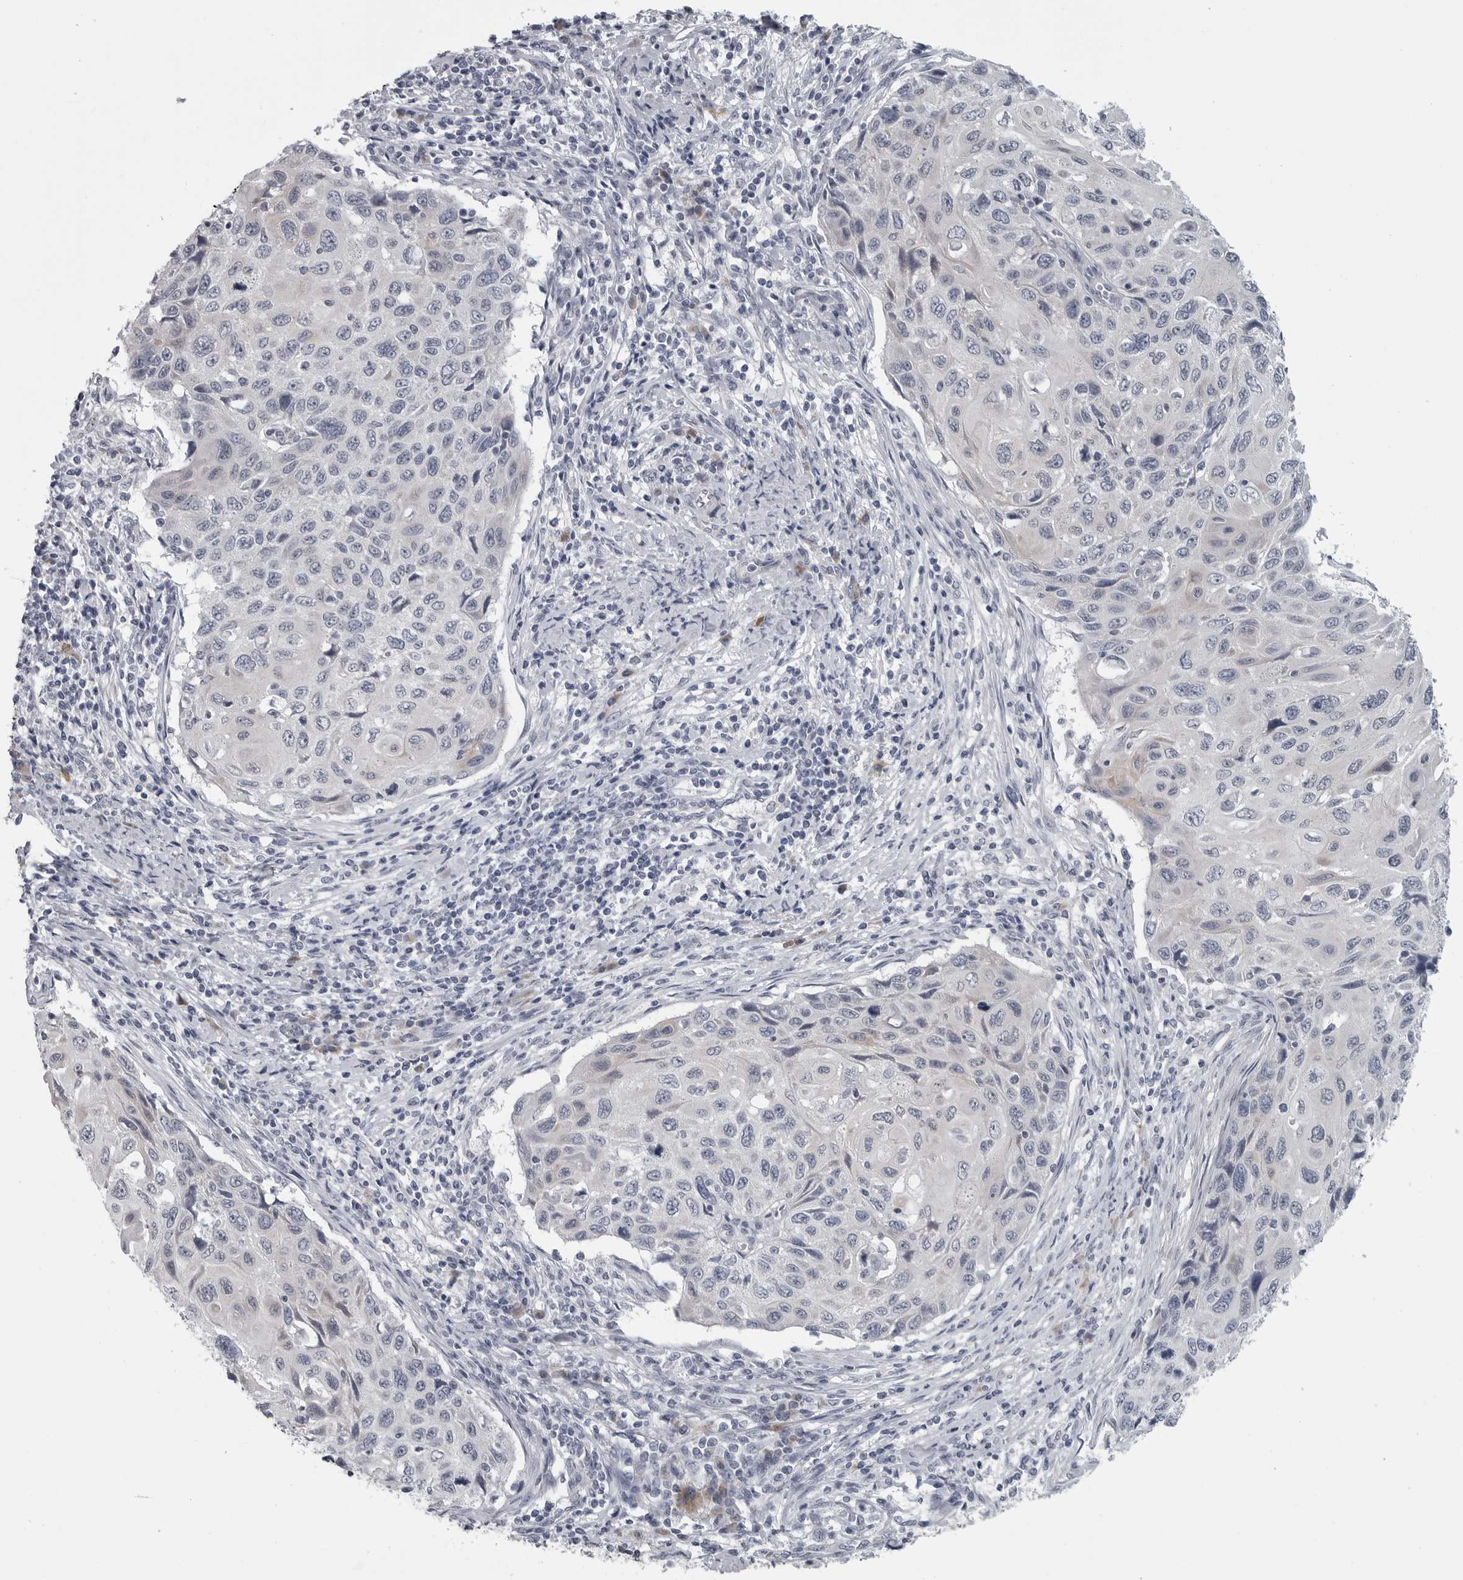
{"staining": {"intensity": "negative", "quantity": "none", "location": "none"}, "tissue": "cervical cancer", "cell_type": "Tumor cells", "image_type": "cancer", "snomed": [{"axis": "morphology", "description": "Squamous cell carcinoma, NOS"}, {"axis": "topography", "description": "Cervix"}], "caption": "Tumor cells are negative for brown protein staining in cervical cancer.", "gene": "MYOC", "patient": {"sex": "female", "age": 70}}